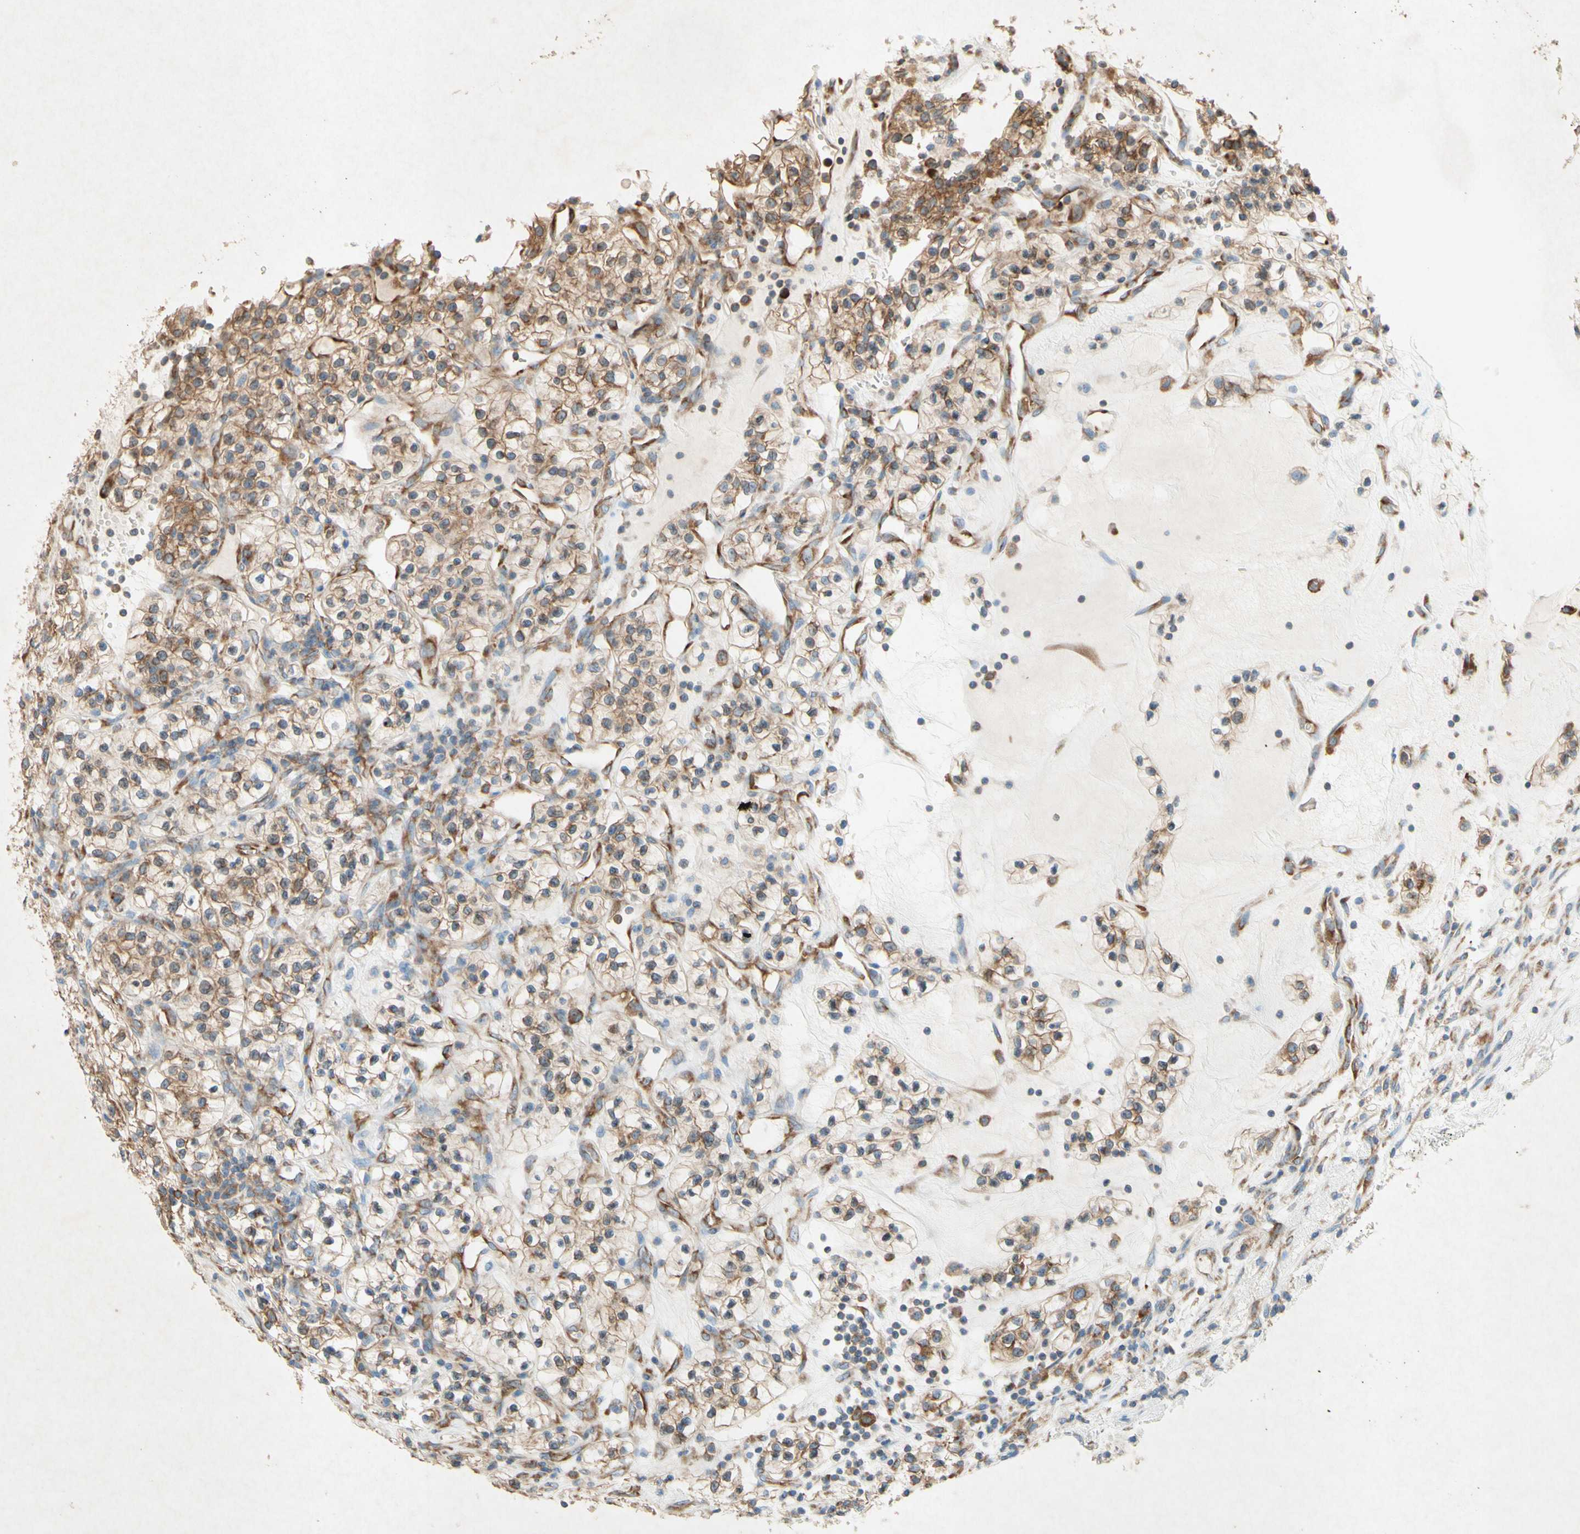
{"staining": {"intensity": "moderate", "quantity": "25%-75%", "location": "cytoplasmic/membranous"}, "tissue": "renal cancer", "cell_type": "Tumor cells", "image_type": "cancer", "snomed": [{"axis": "morphology", "description": "Adenocarcinoma, NOS"}, {"axis": "topography", "description": "Kidney"}], "caption": "An IHC image of tumor tissue is shown. Protein staining in brown shows moderate cytoplasmic/membranous positivity in adenocarcinoma (renal) within tumor cells.", "gene": "PABPC1", "patient": {"sex": "female", "age": 57}}